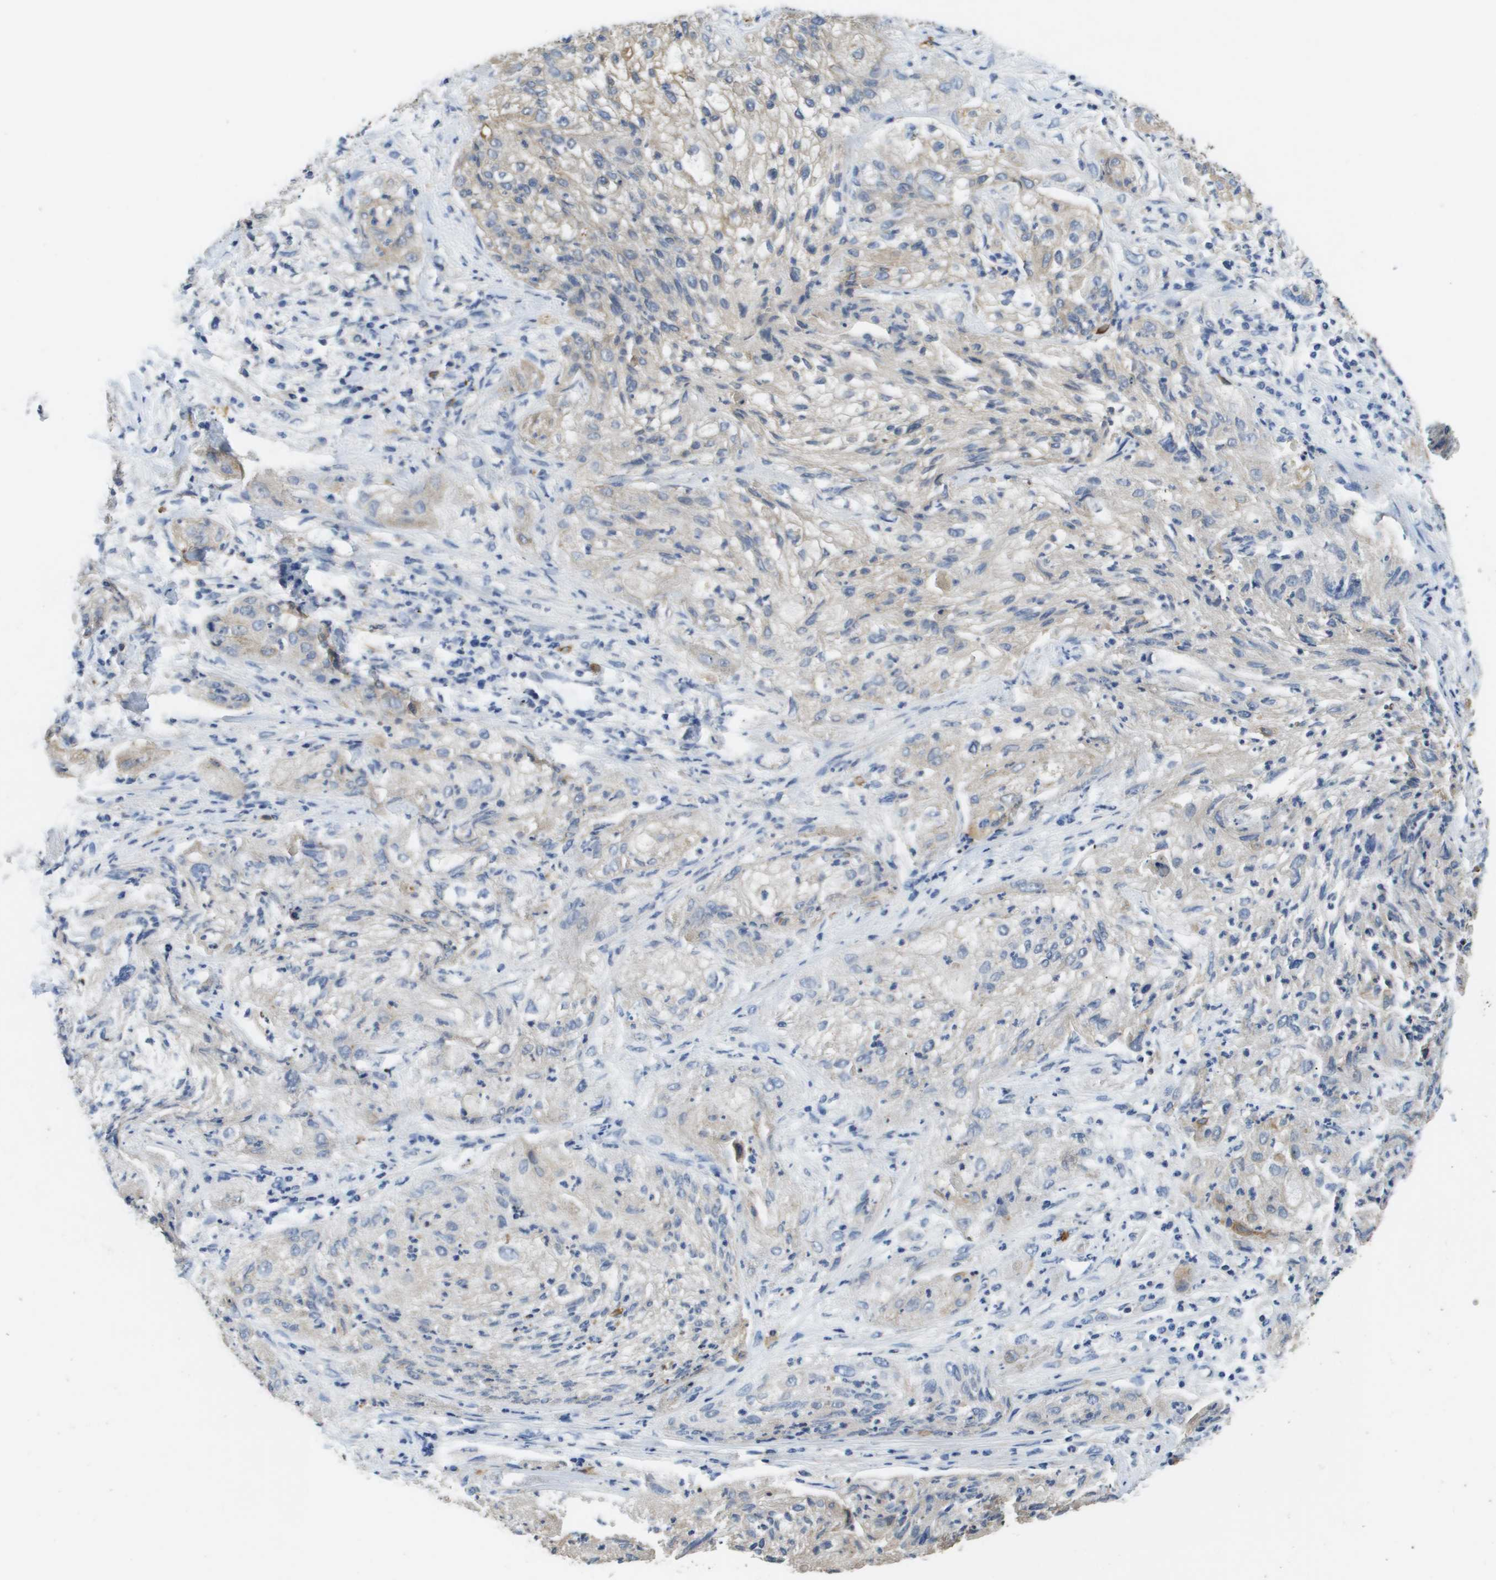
{"staining": {"intensity": "weak", "quantity": ">75%", "location": "cytoplasmic/membranous"}, "tissue": "lung cancer", "cell_type": "Tumor cells", "image_type": "cancer", "snomed": [{"axis": "morphology", "description": "Inflammation, NOS"}, {"axis": "morphology", "description": "Squamous cell carcinoma, NOS"}, {"axis": "topography", "description": "Lymph node"}, {"axis": "topography", "description": "Soft tissue"}, {"axis": "topography", "description": "Lung"}], "caption": "A brown stain labels weak cytoplasmic/membranous expression of a protein in lung squamous cell carcinoma tumor cells.", "gene": "RAB27B", "patient": {"sex": "male", "age": 66}}